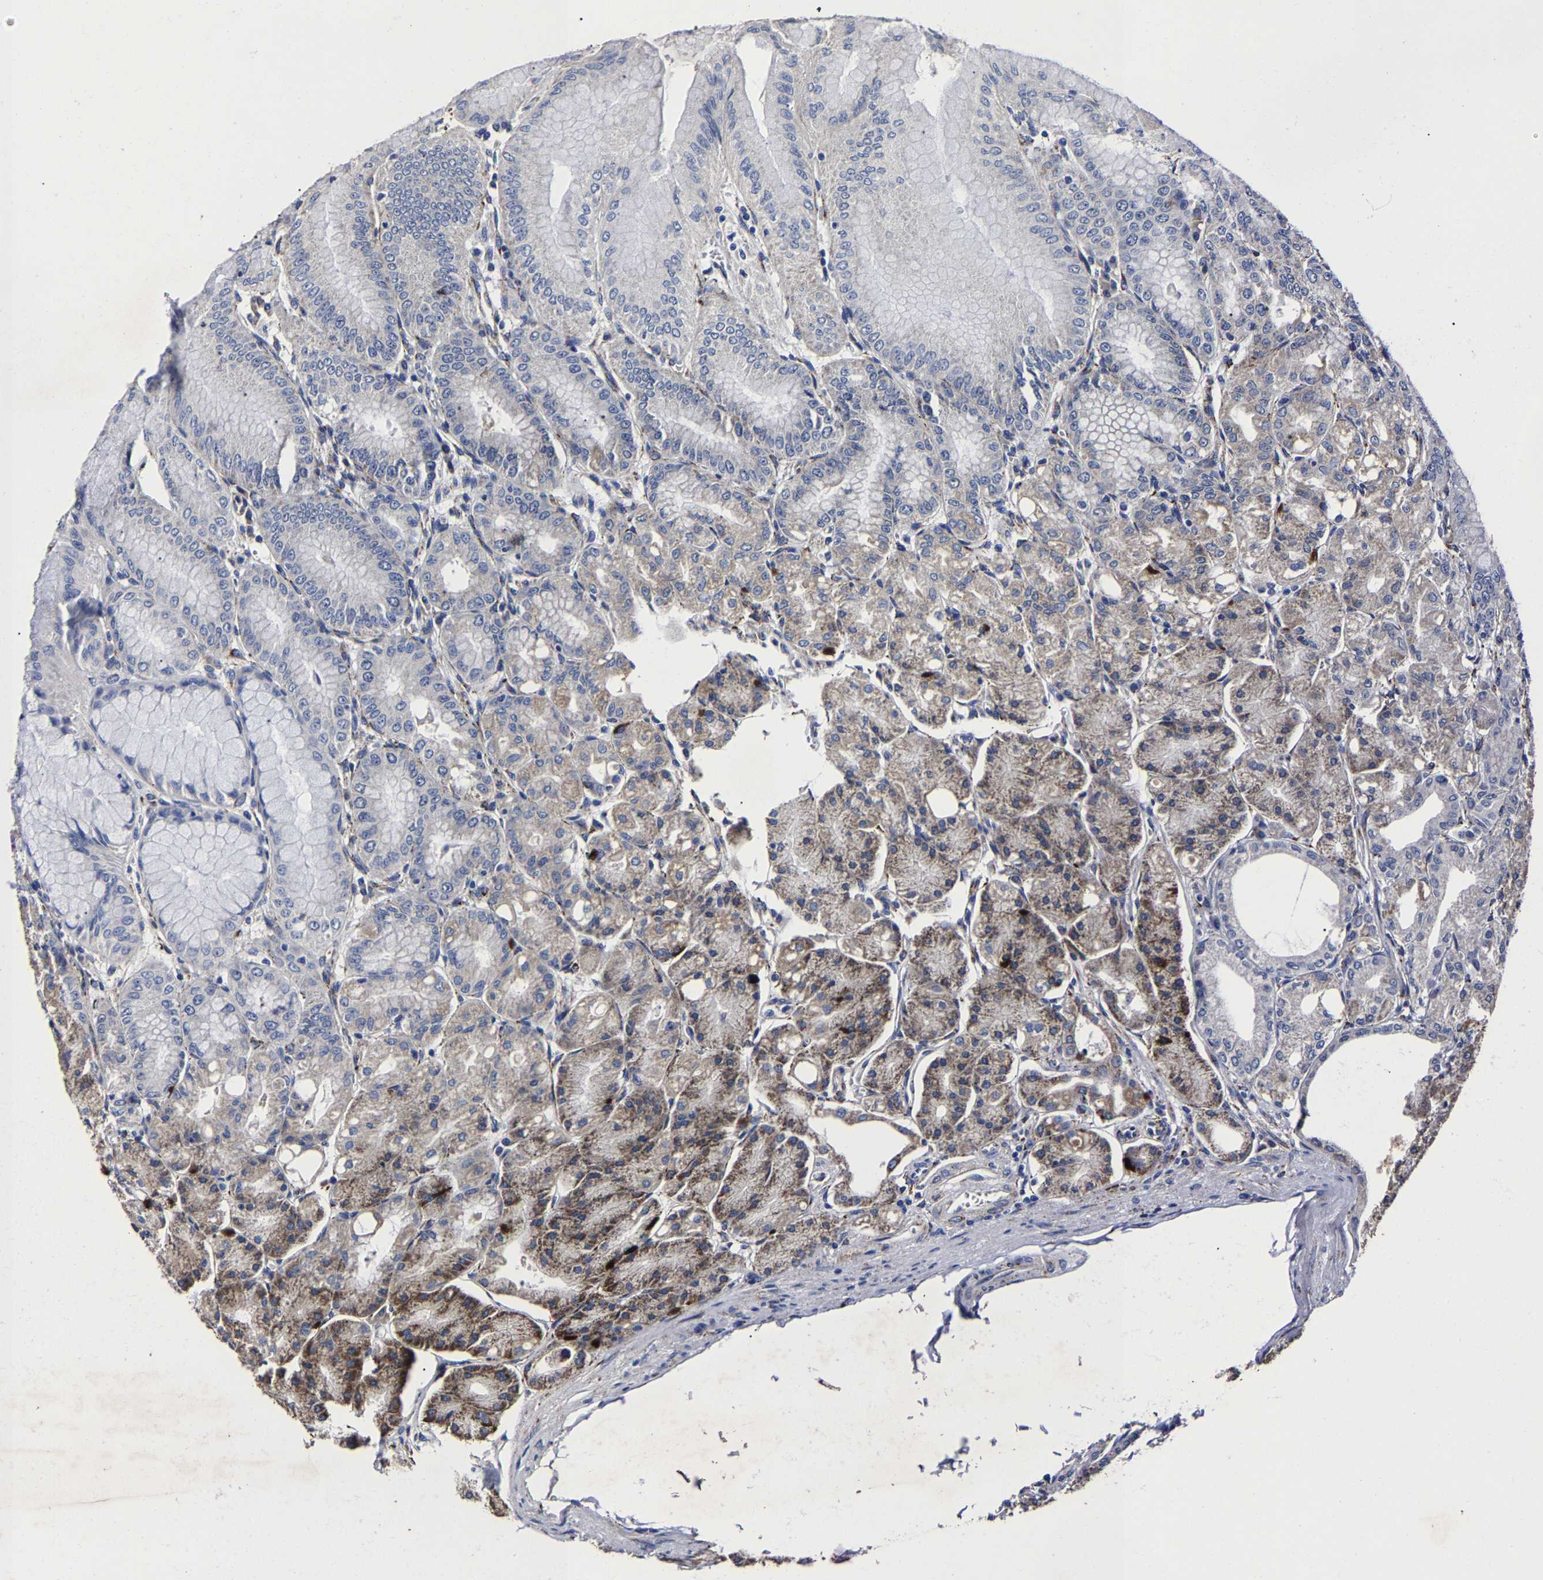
{"staining": {"intensity": "moderate", "quantity": "25%-75%", "location": "cytoplasmic/membranous"}, "tissue": "stomach", "cell_type": "Glandular cells", "image_type": "normal", "snomed": [{"axis": "morphology", "description": "Normal tissue, NOS"}, {"axis": "topography", "description": "Stomach, lower"}], "caption": "IHC histopathology image of normal stomach: stomach stained using IHC exhibits medium levels of moderate protein expression localized specifically in the cytoplasmic/membranous of glandular cells, appearing as a cytoplasmic/membranous brown color.", "gene": "AASS", "patient": {"sex": "male", "age": 71}}